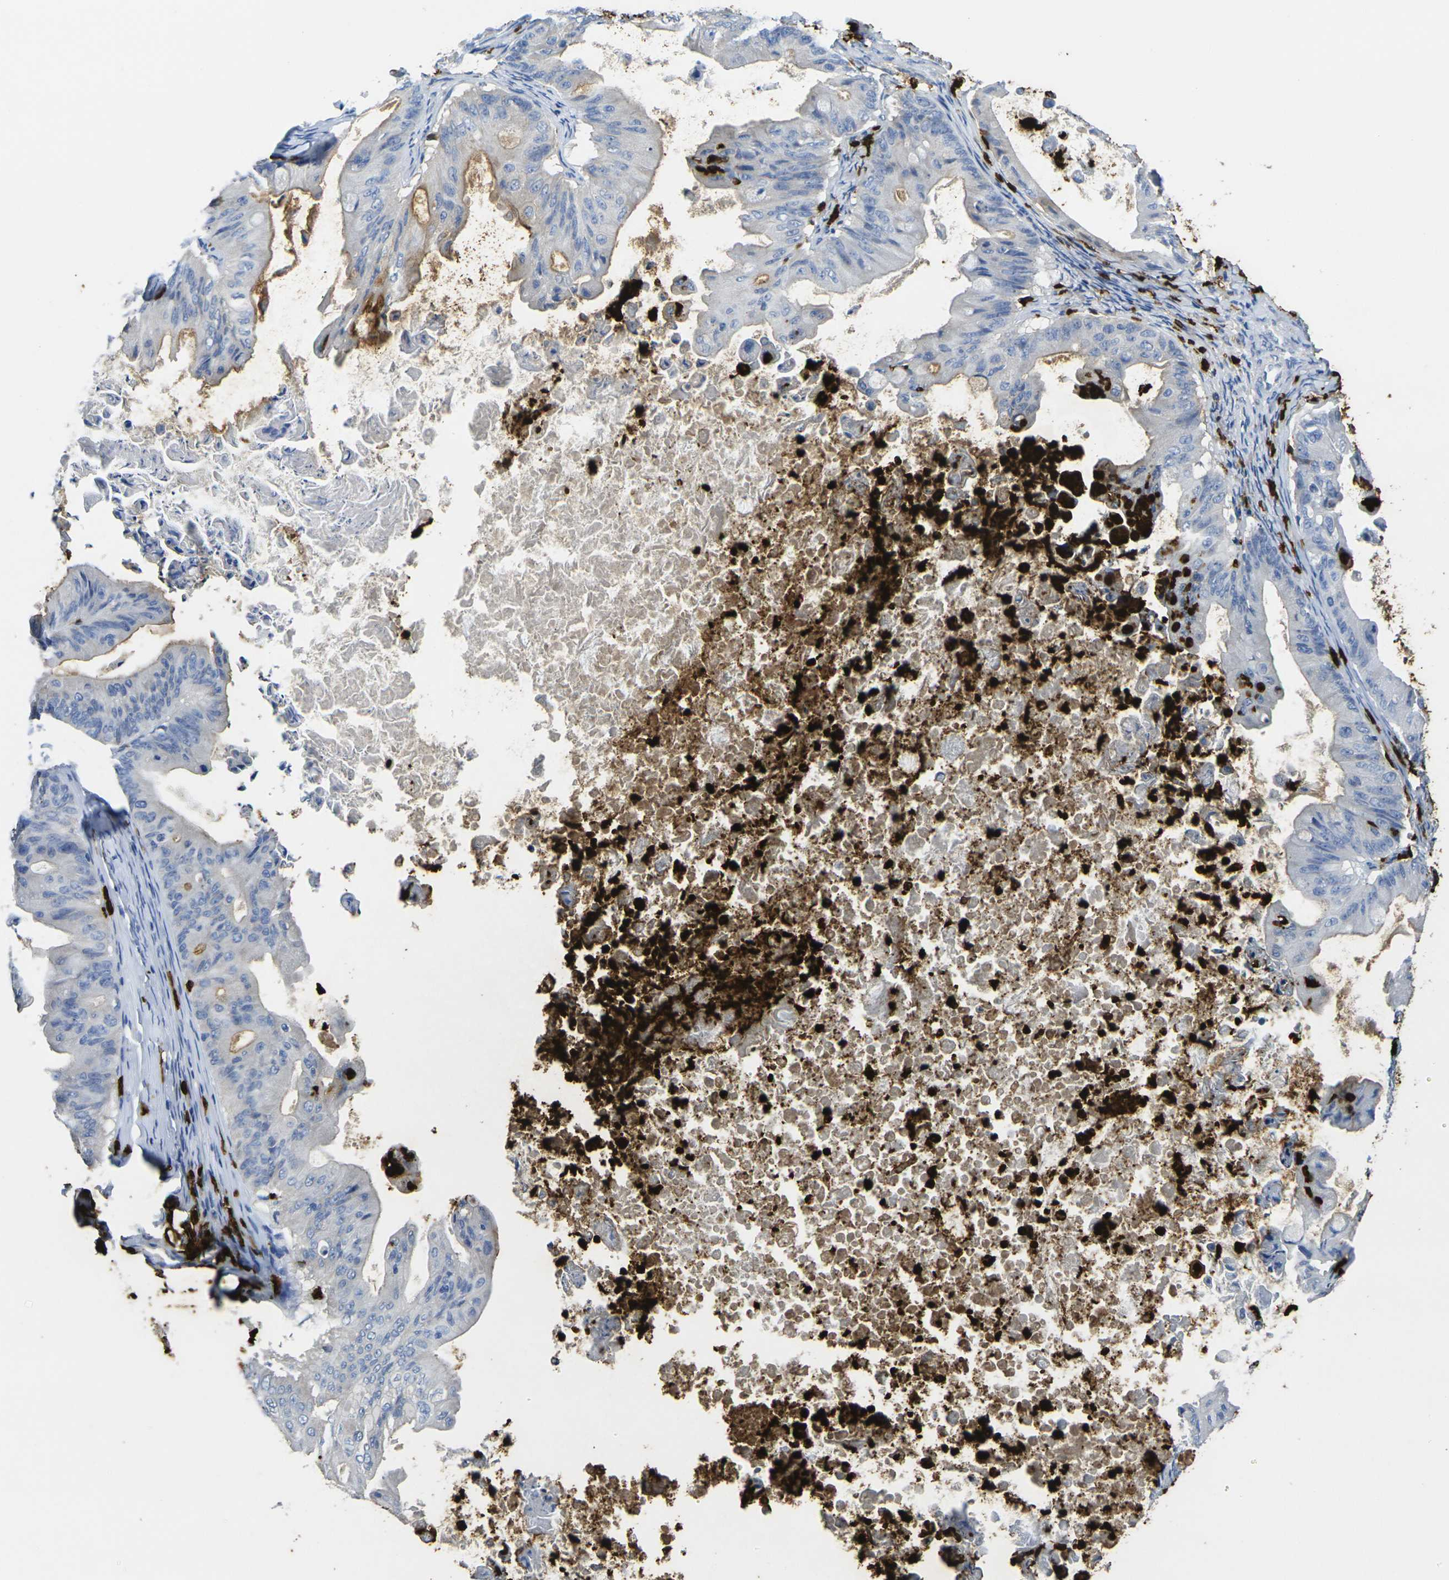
{"staining": {"intensity": "moderate", "quantity": "<25%", "location": "cytoplasmic/membranous"}, "tissue": "ovarian cancer", "cell_type": "Tumor cells", "image_type": "cancer", "snomed": [{"axis": "morphology", "description": "Cystadenocarcinoma, mucinous, NOS"}, {"axis": "topography", "description": "Ovary"}], "caption": "Immunohistochemistry (IHC) of ovarian cancer shows low levels of moderate cytoplasmic/membranous staining in approximately <25% of tumor cells.", "gene": "S100A9", "patient": {"sex": "female", "age": 37}}